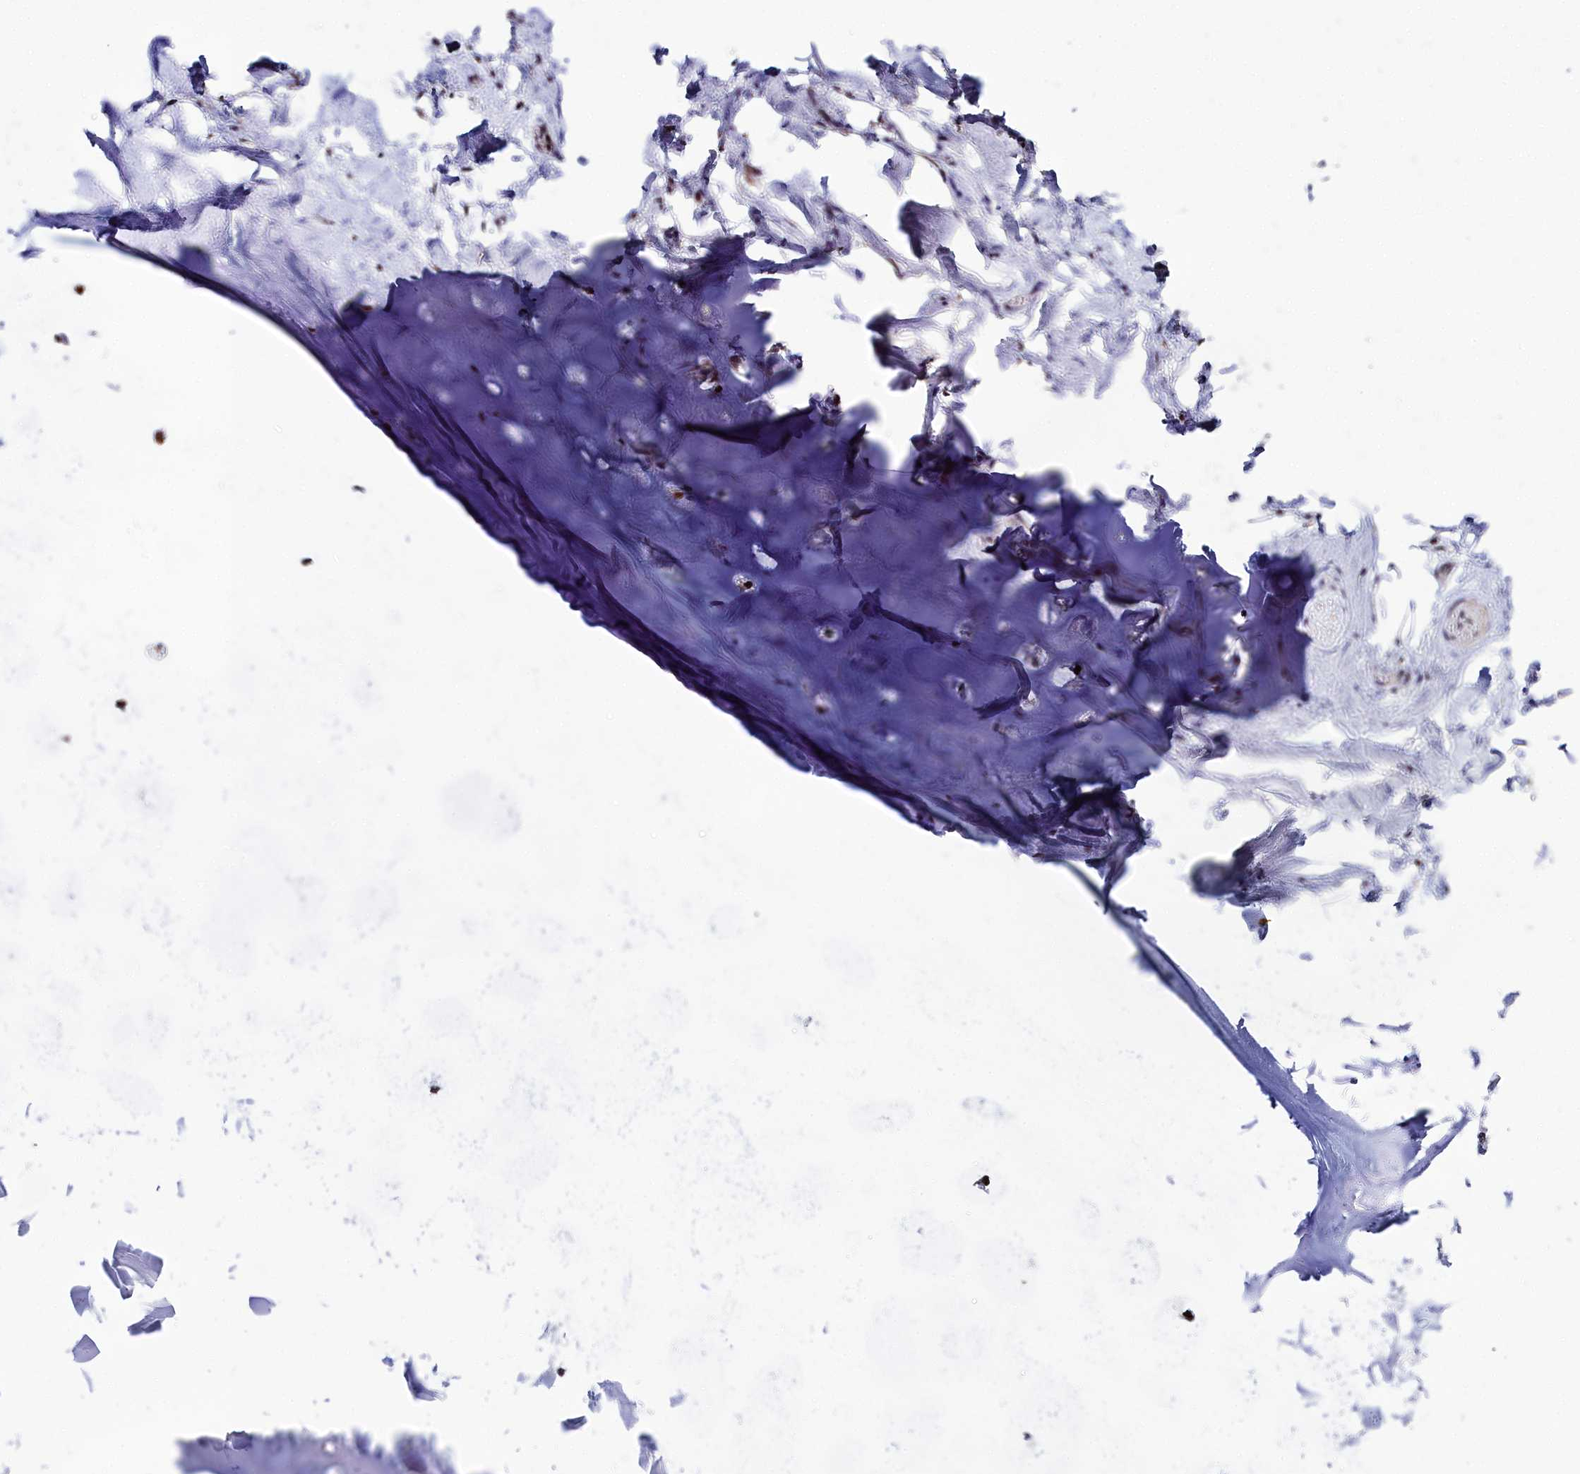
{"staining": {"intensity": "weak", "quantity": "25%-75%", "location": "nuclear"}, "tissue": "adipose tissue", "cell_type": "Adipocytes", "image_type": "normal", "snomed": [{"axis": "morphology", "description": "Normal tissue, NOS"}, {"axis": "topography", "description": "Lymph node"}, {"axis": "topography", "description": "Cartilage tissue"}, {"axis": "topography", "description": "Bronchus"}], "caption": "This photomicrograph reveals immunohistochemistry (IHC) staining of normal adipose tissue, with low weak nuclear expression in approximately 25%-75% of adipocytes.", "gene": "CCDC97", "patient": {"sex": "male", "age": 63}}